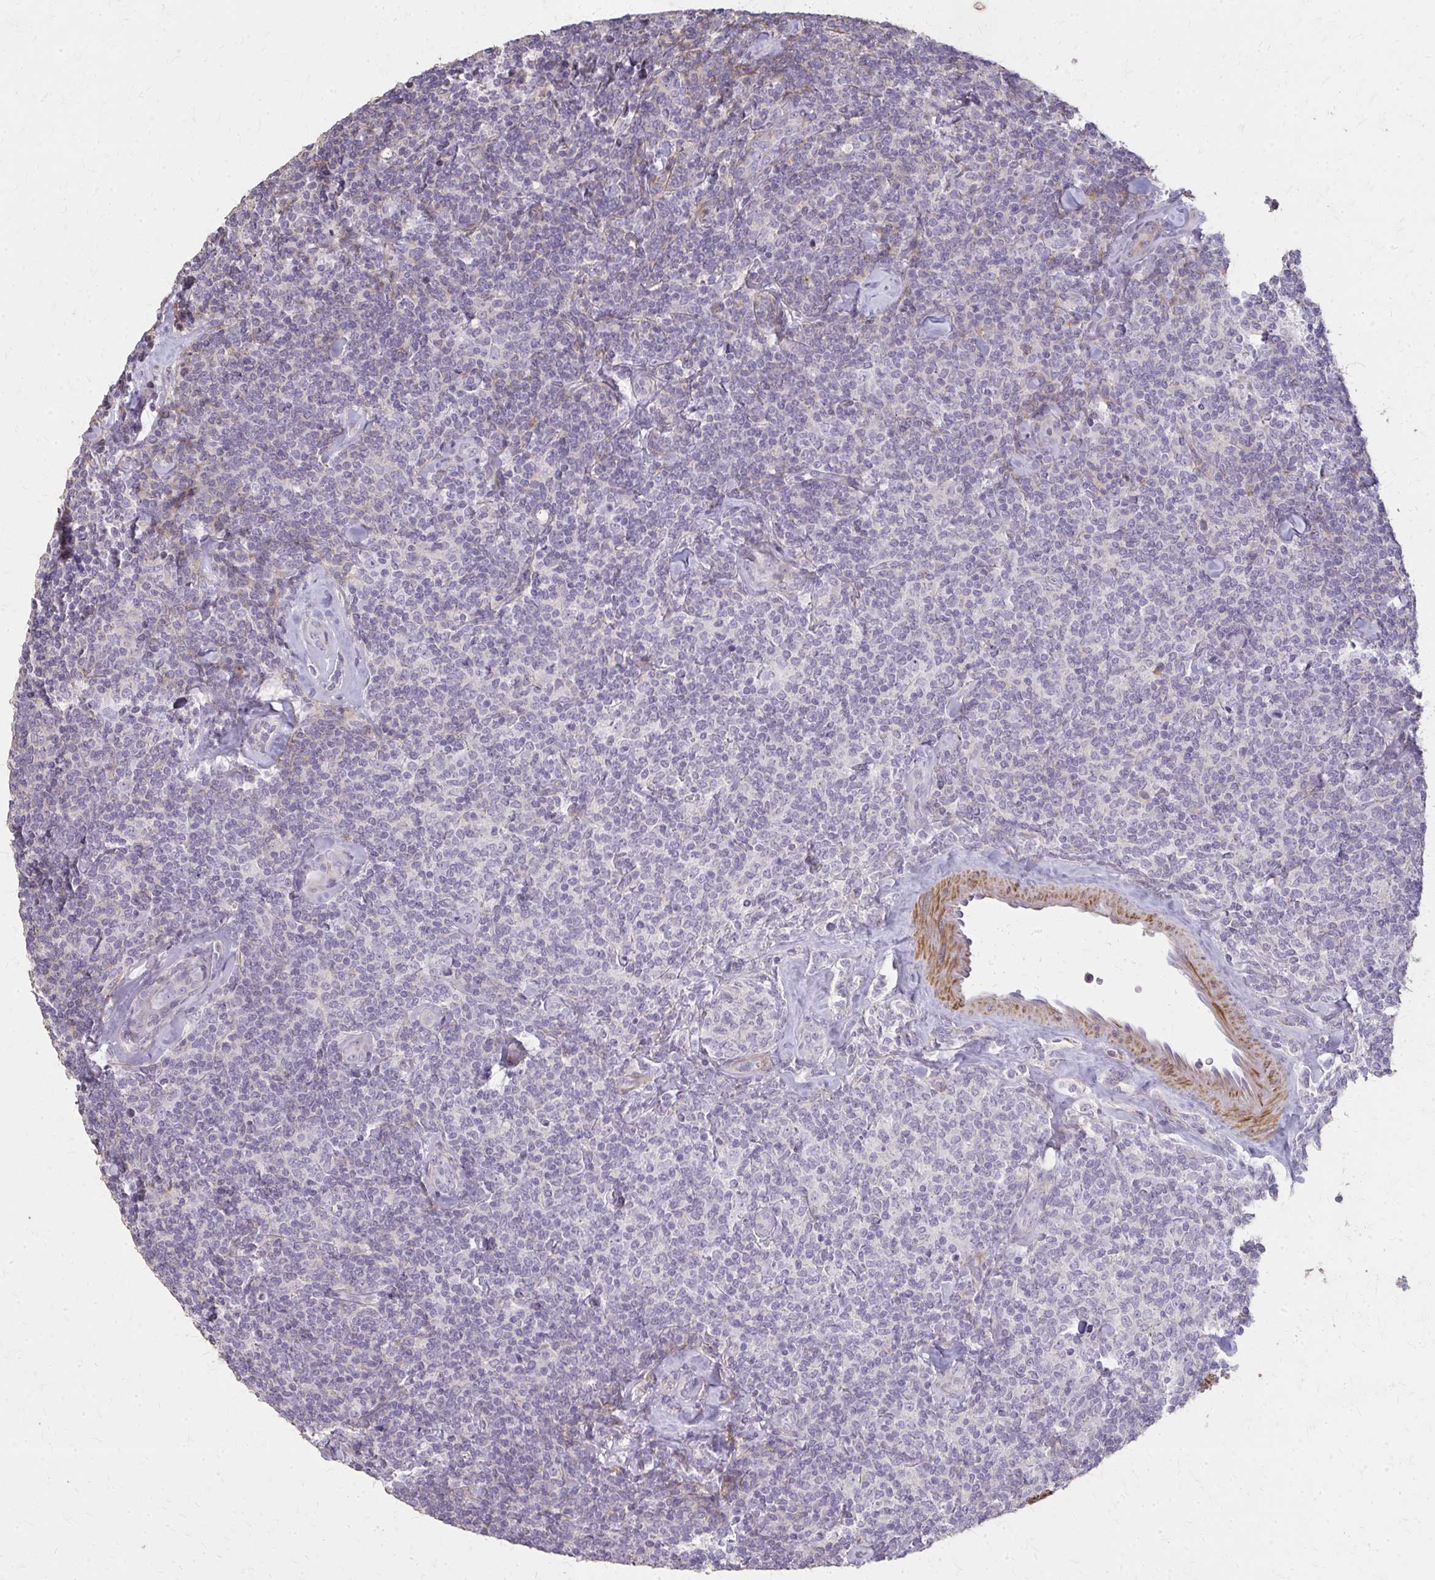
{"staining": {"intensity": "negative", "quantity": "none", "location": "none"}, "tissue": "lymphoma", "cell_type": "Tumor cells", "image_type": "cancer", "snomed": [{"axis": "morphology", "description": "Malignant lymphoma, non-Hodgkin's type, Low grade"}, {"axis": "topography", "description": "Lymph node"}], "caption": "Tumor cells show no significant protein positivity in low-grade malignant lymphoma, non-Hodgkin's type.", "gene": "TENM4", "patient": {"sex": "female", "age": 56}}